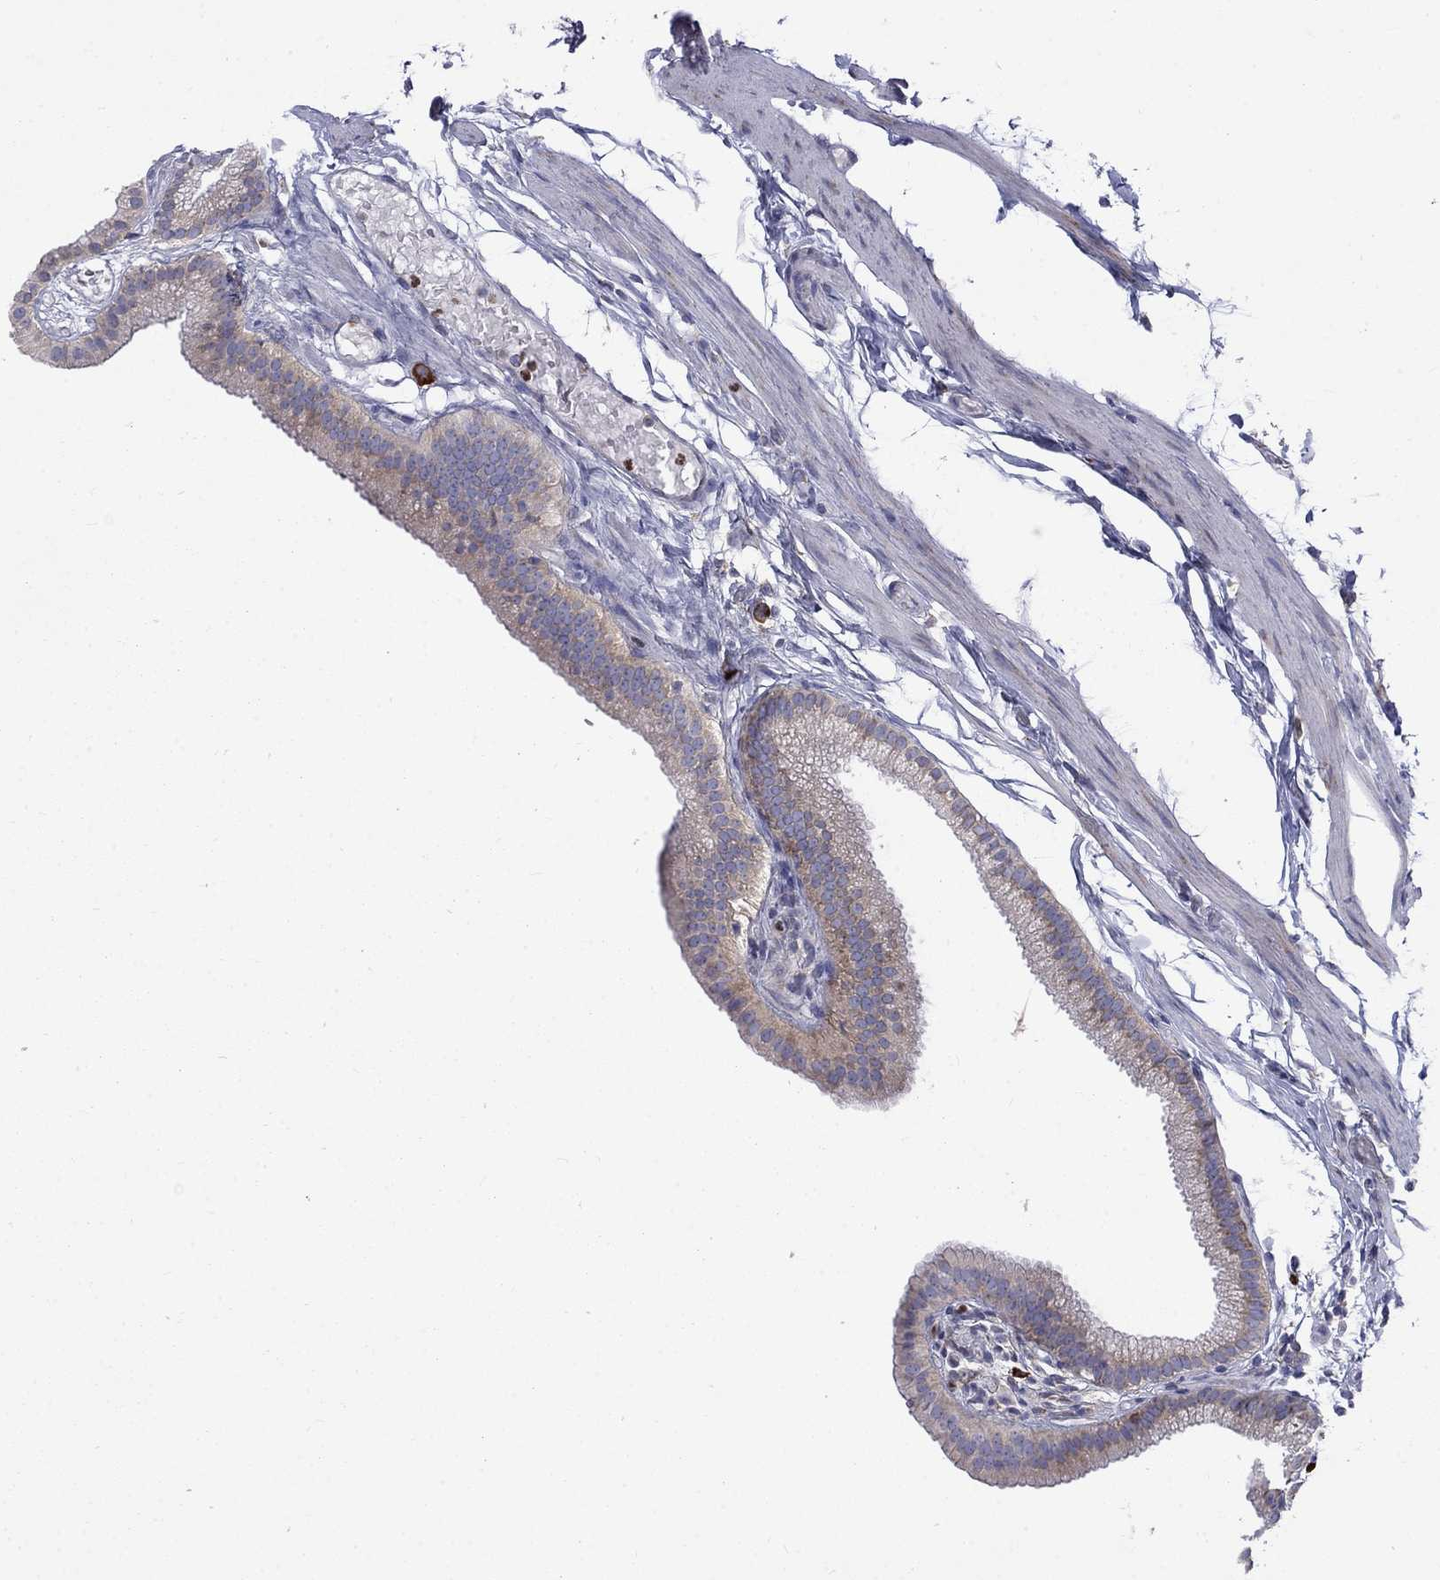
{"staining": {"intensity": "weak", "quantity": "25%-75%", "location": "cytoplasmic/membranous"}, "tissue": "gallbladder", "cell_type": "Glandular cells", "image_type": "normal", "snomed": [{"axis": "morphology", "description": "Normal tissue, NOS"}, {"axis": "topography", "description": "Gallbladder"}], "caption": "Protein expression analysis of normal gallbladder shows weak cytoplasmic/membranous expression in about 25%-75% of glandular cells.", "gene": "PABPC4", "patient": {"sex": "female", "age": 45}}